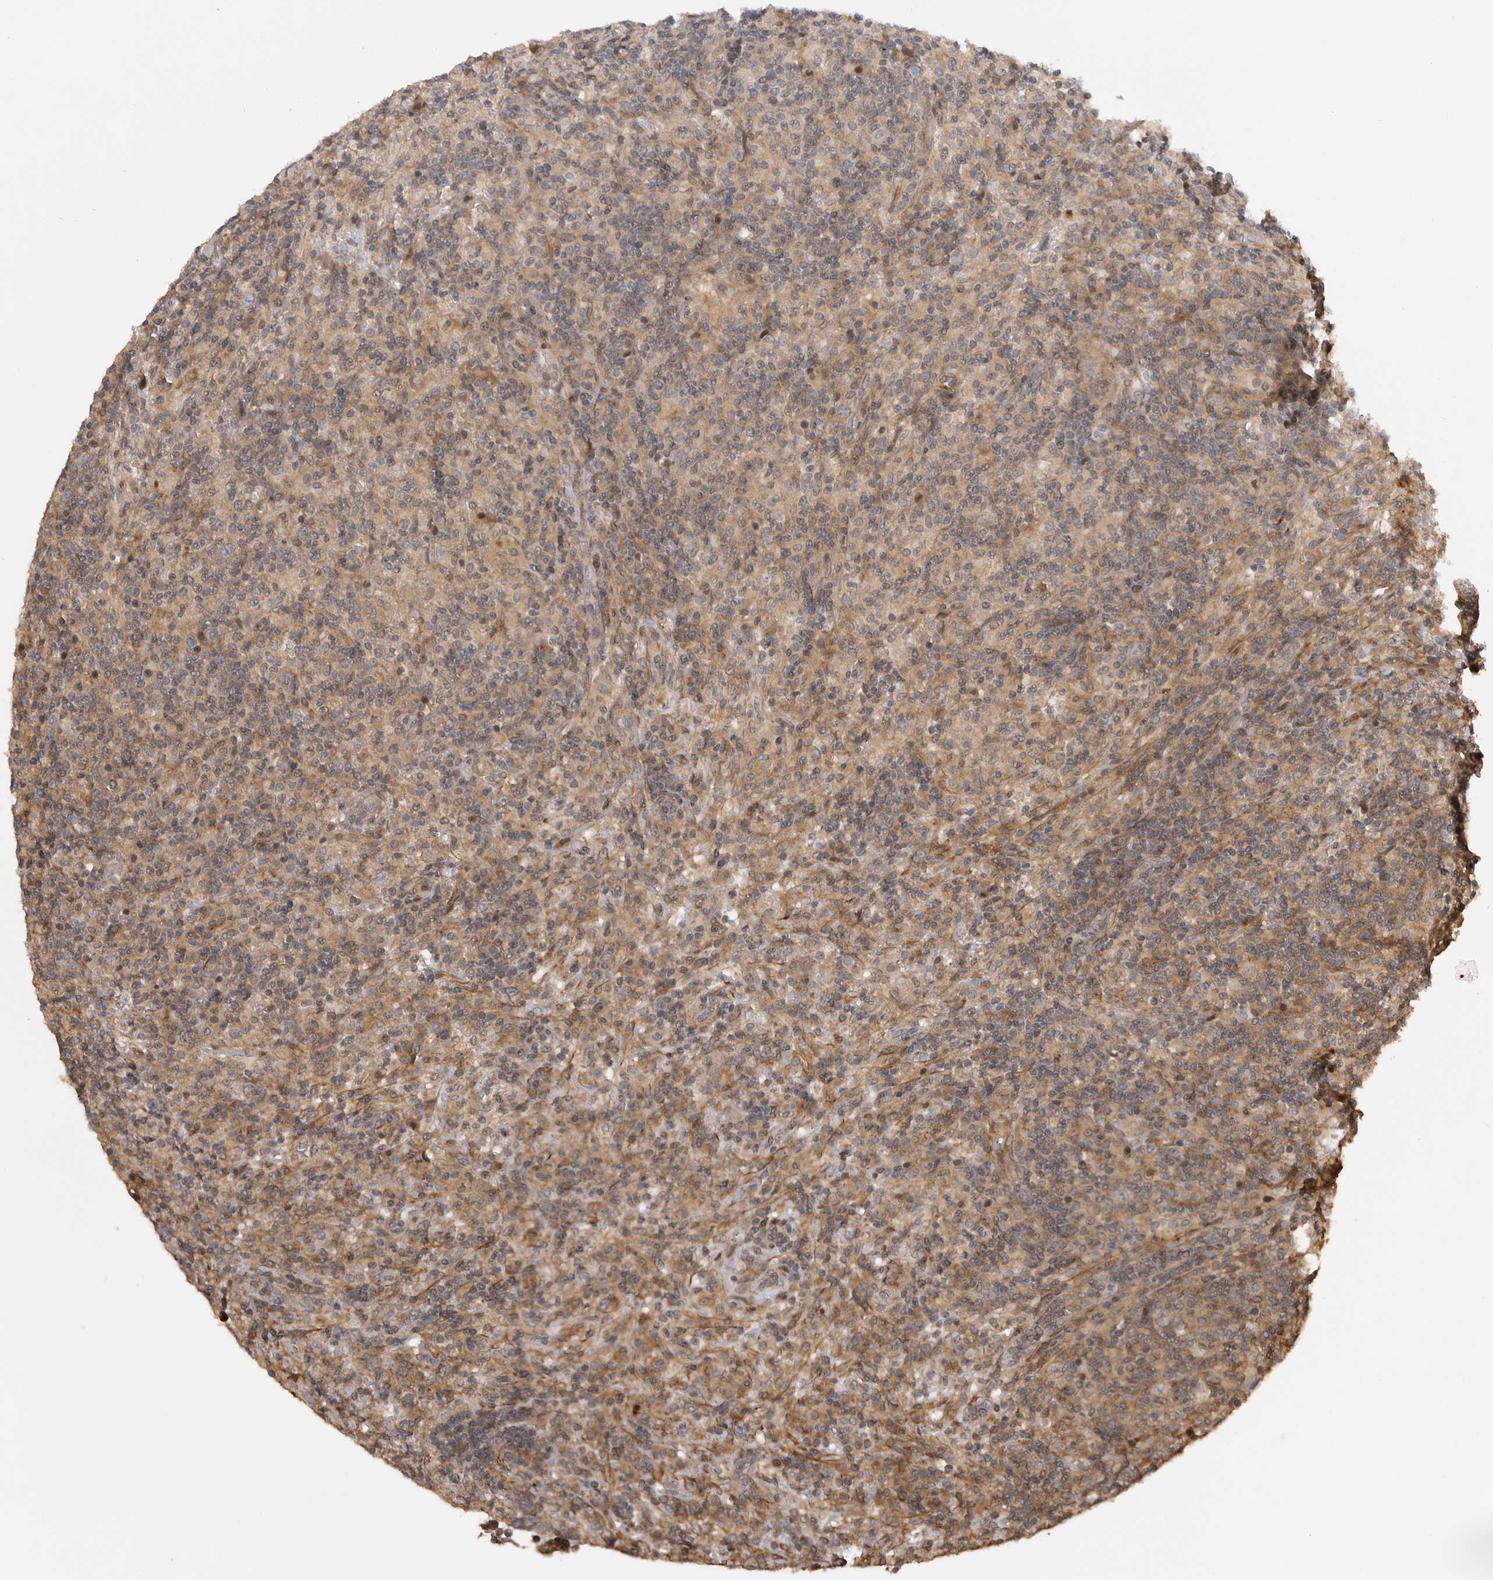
{"staining": {"intensity": "weak", "quantity": "<25%", "location": "cytoplasmic/membranous"}, "tissue": "lymphoma", "cell_type": "Tumor cells", "image_type": "cancer", "snomed": [{"axis": "morphology", "description": "Hodgkin's disease, NOS"}, {"axis": "topography", "description": "Lymph node"}], "caption": "Immunohistochemistry (IHC) histopathology image of Hodgkin's disease stained for a protein (brown), which exhibits no staining in tumor cells. (DAB (3,3'-diaminobenzidine) IHC with hematoxylin counter stain).", "gene": "TRIM56", "patient": {"sex": "male", "age": 70}}